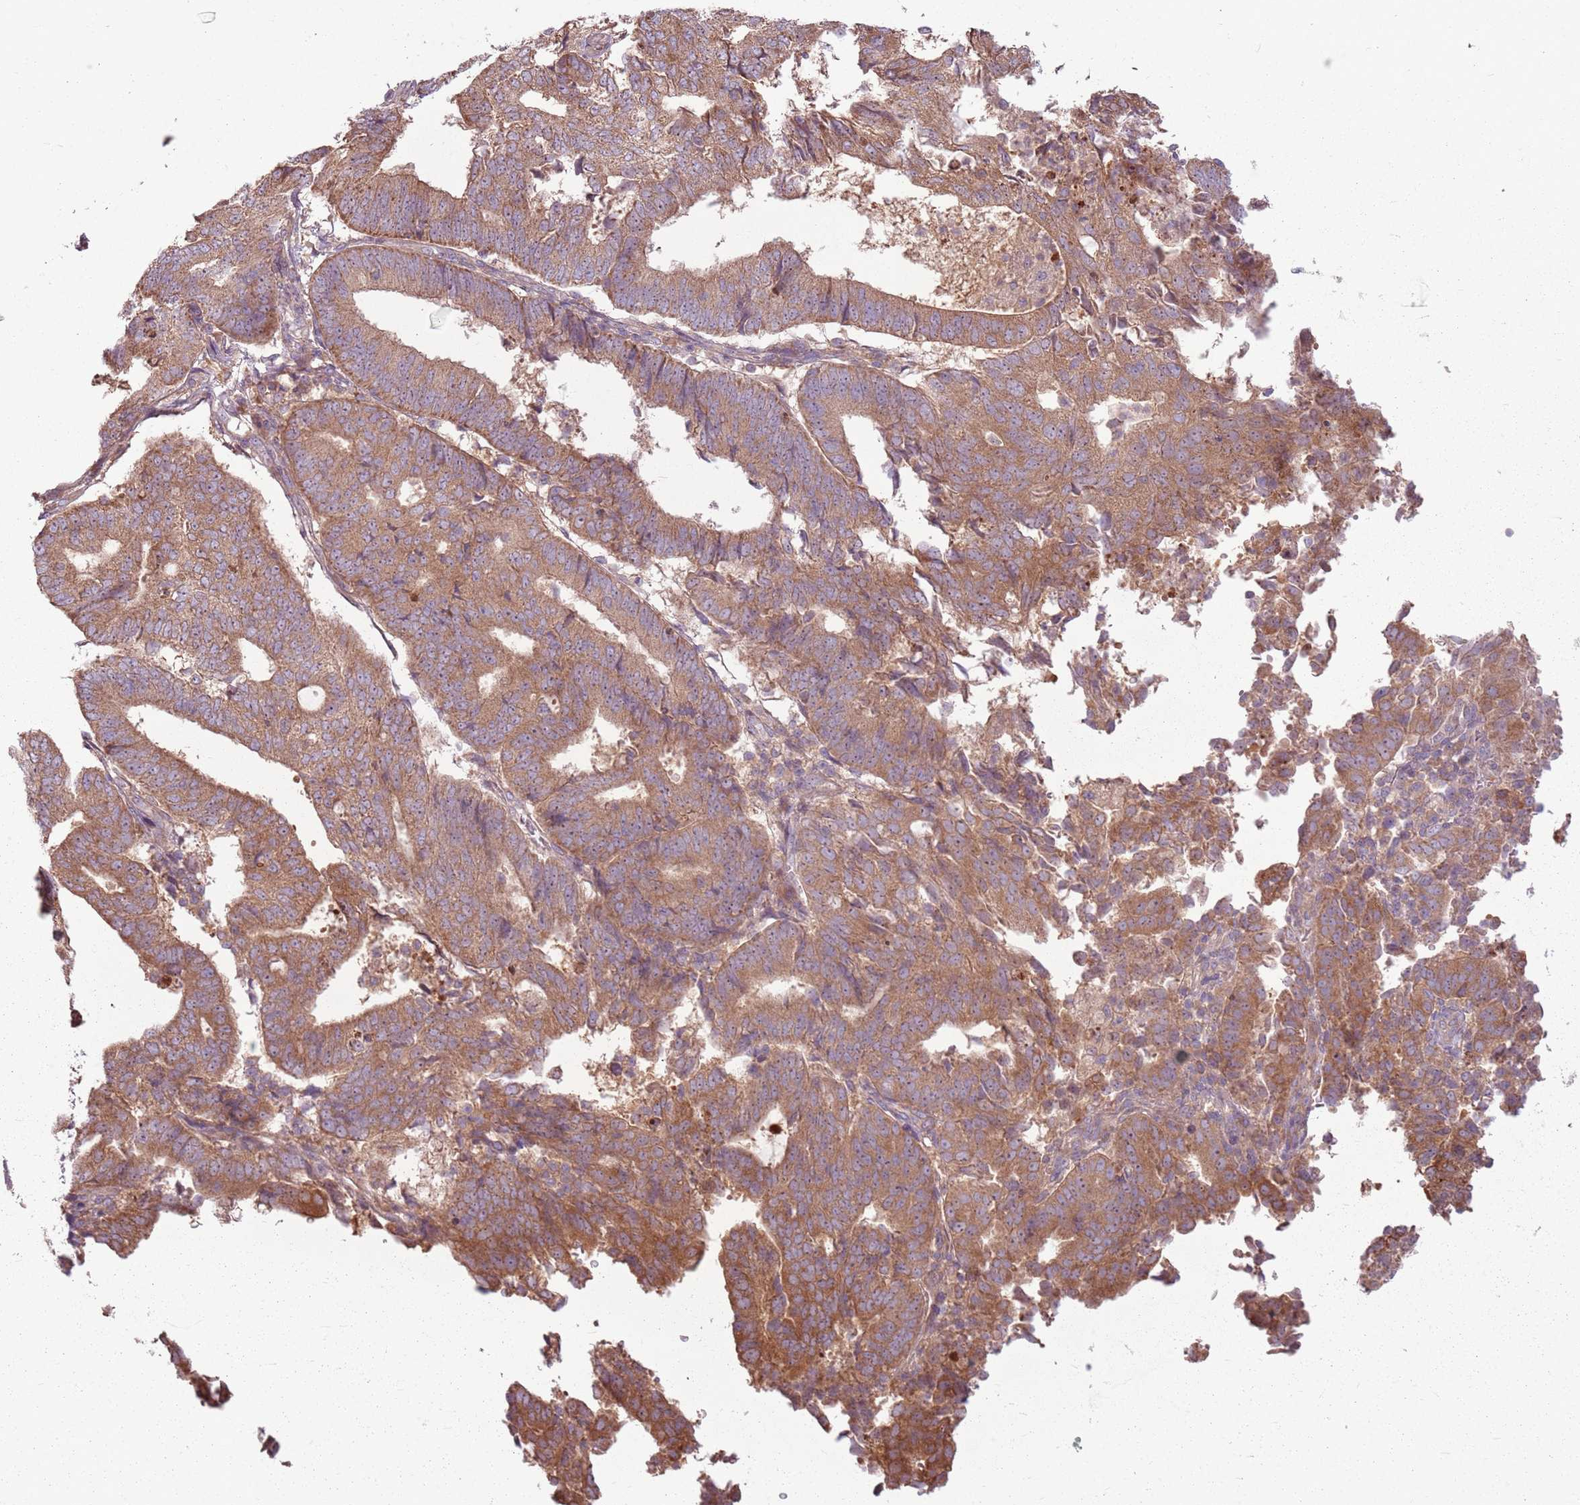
{"staining": {"intensity": "moderate", "quantity": ">75%", "location": "cytoplasmic/membranous"}, "tissue": "endometrial cancer", "cell_type": "Tumor cells", "image_type": "cancer", "snomed": [{"axis": "morphology", "description": "Adenocarcinoma, NOS"}, {"axis": "topography", "description": "Endometrium"}], "caption": "Adenocarcinoma (endometrial) tissue shows moderate cytoplasmic/membranous expression in about >75% of tumor cells, visualized by immunohistochemistry. The staining was performed using DAB (3,3'-diaminobenzidine) to visualize the protein expression in brown, while the nuclei were stained in blue with hematoxylin (Magnification: 20x).", "gene": "RPL21", "patient": {"sex": "female", "age": 70}}